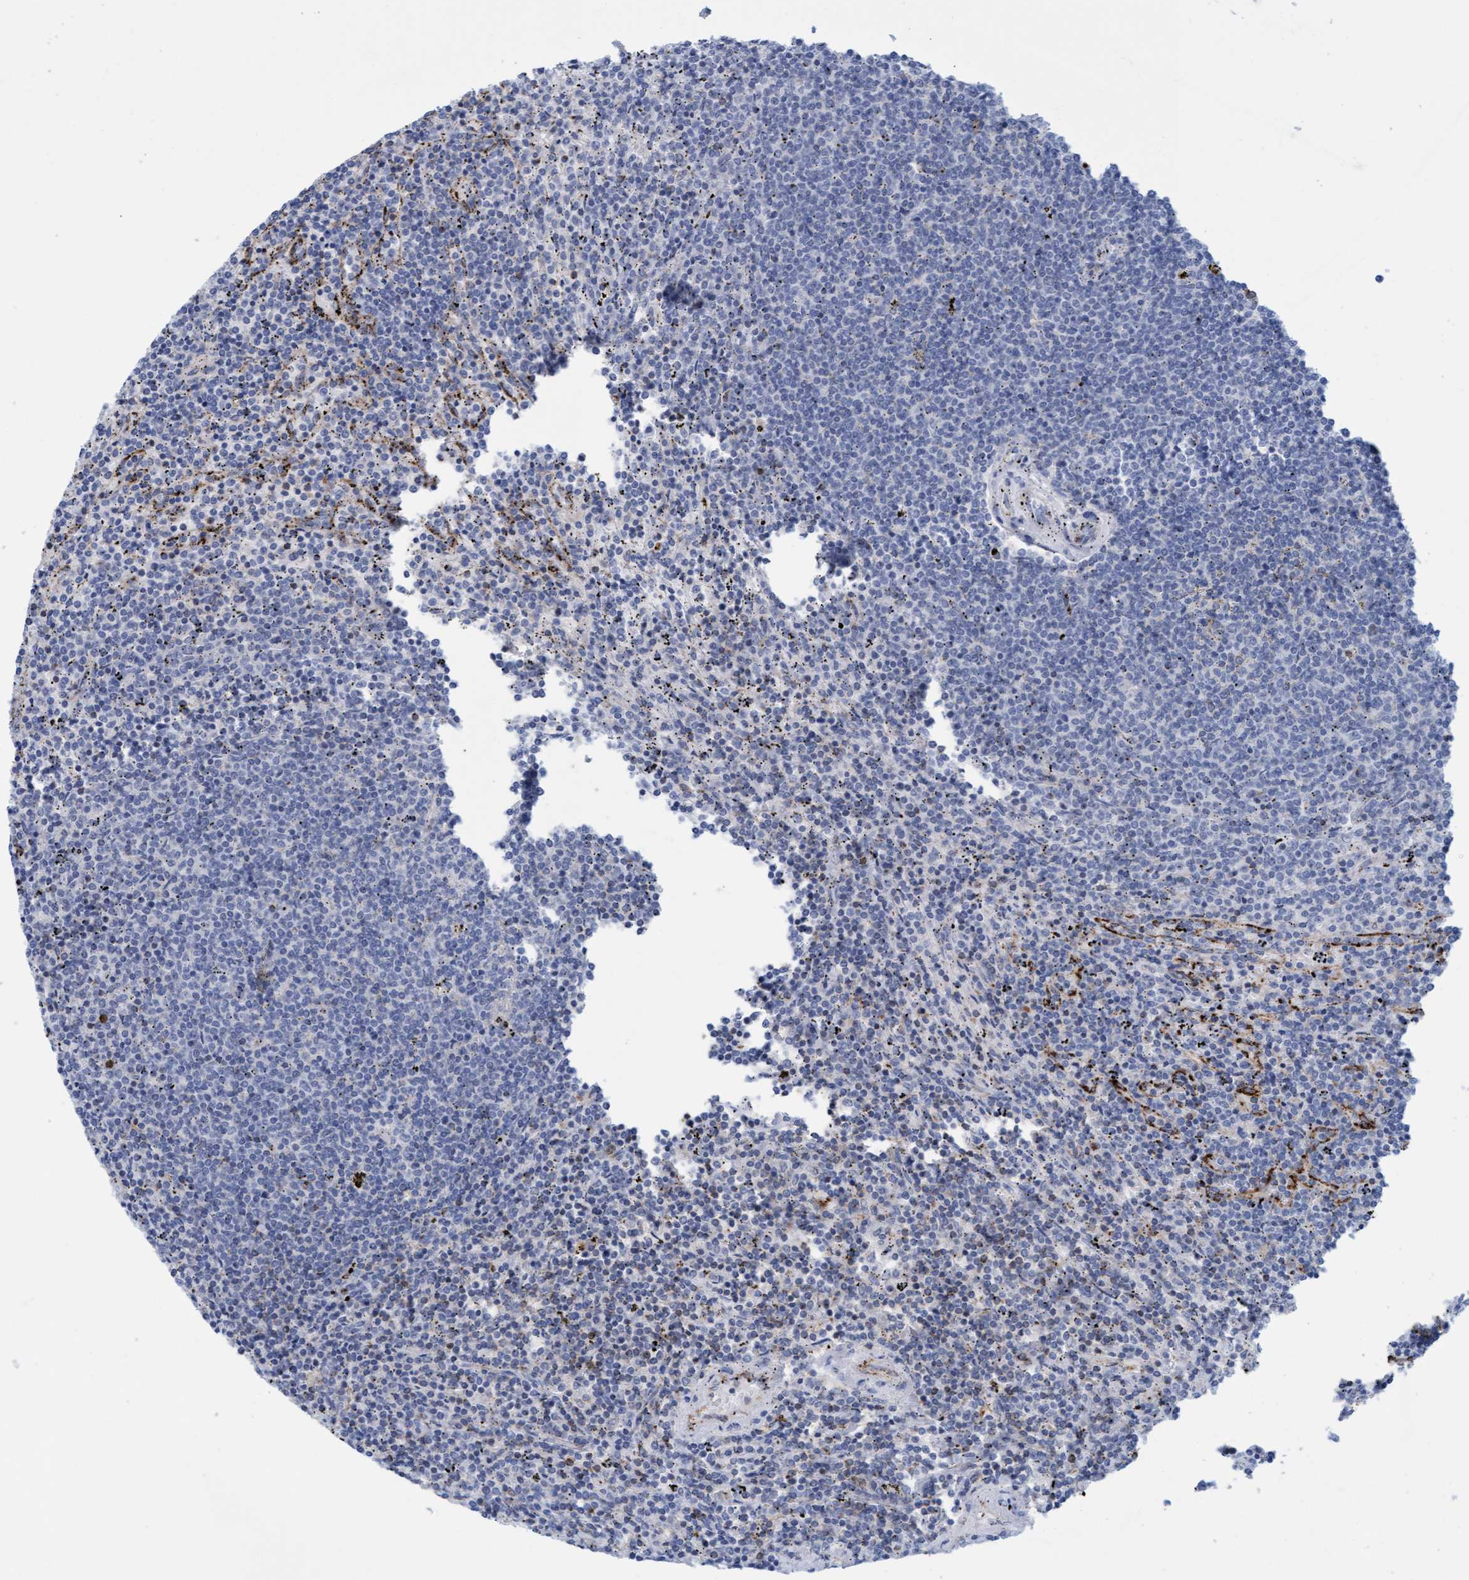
{"staining": {"intensity": "negative", "quantity": "none", "location": "none"}, "tissue": "lymphoma", "cell_type": "Tumor cells", "image_type": "cancer", "snomed": [{"axis": "morphology", "description": "Malignant lymphoma, non-Hodgkin's type, Low grade"}, {"axis": "topography", "description": "Spleen"}], "caption": "The micrograph shows no significant expression in tumor cells of lymphoma.", "gene": "SGSH", "patient": {"sex": "female", "age": 50}}